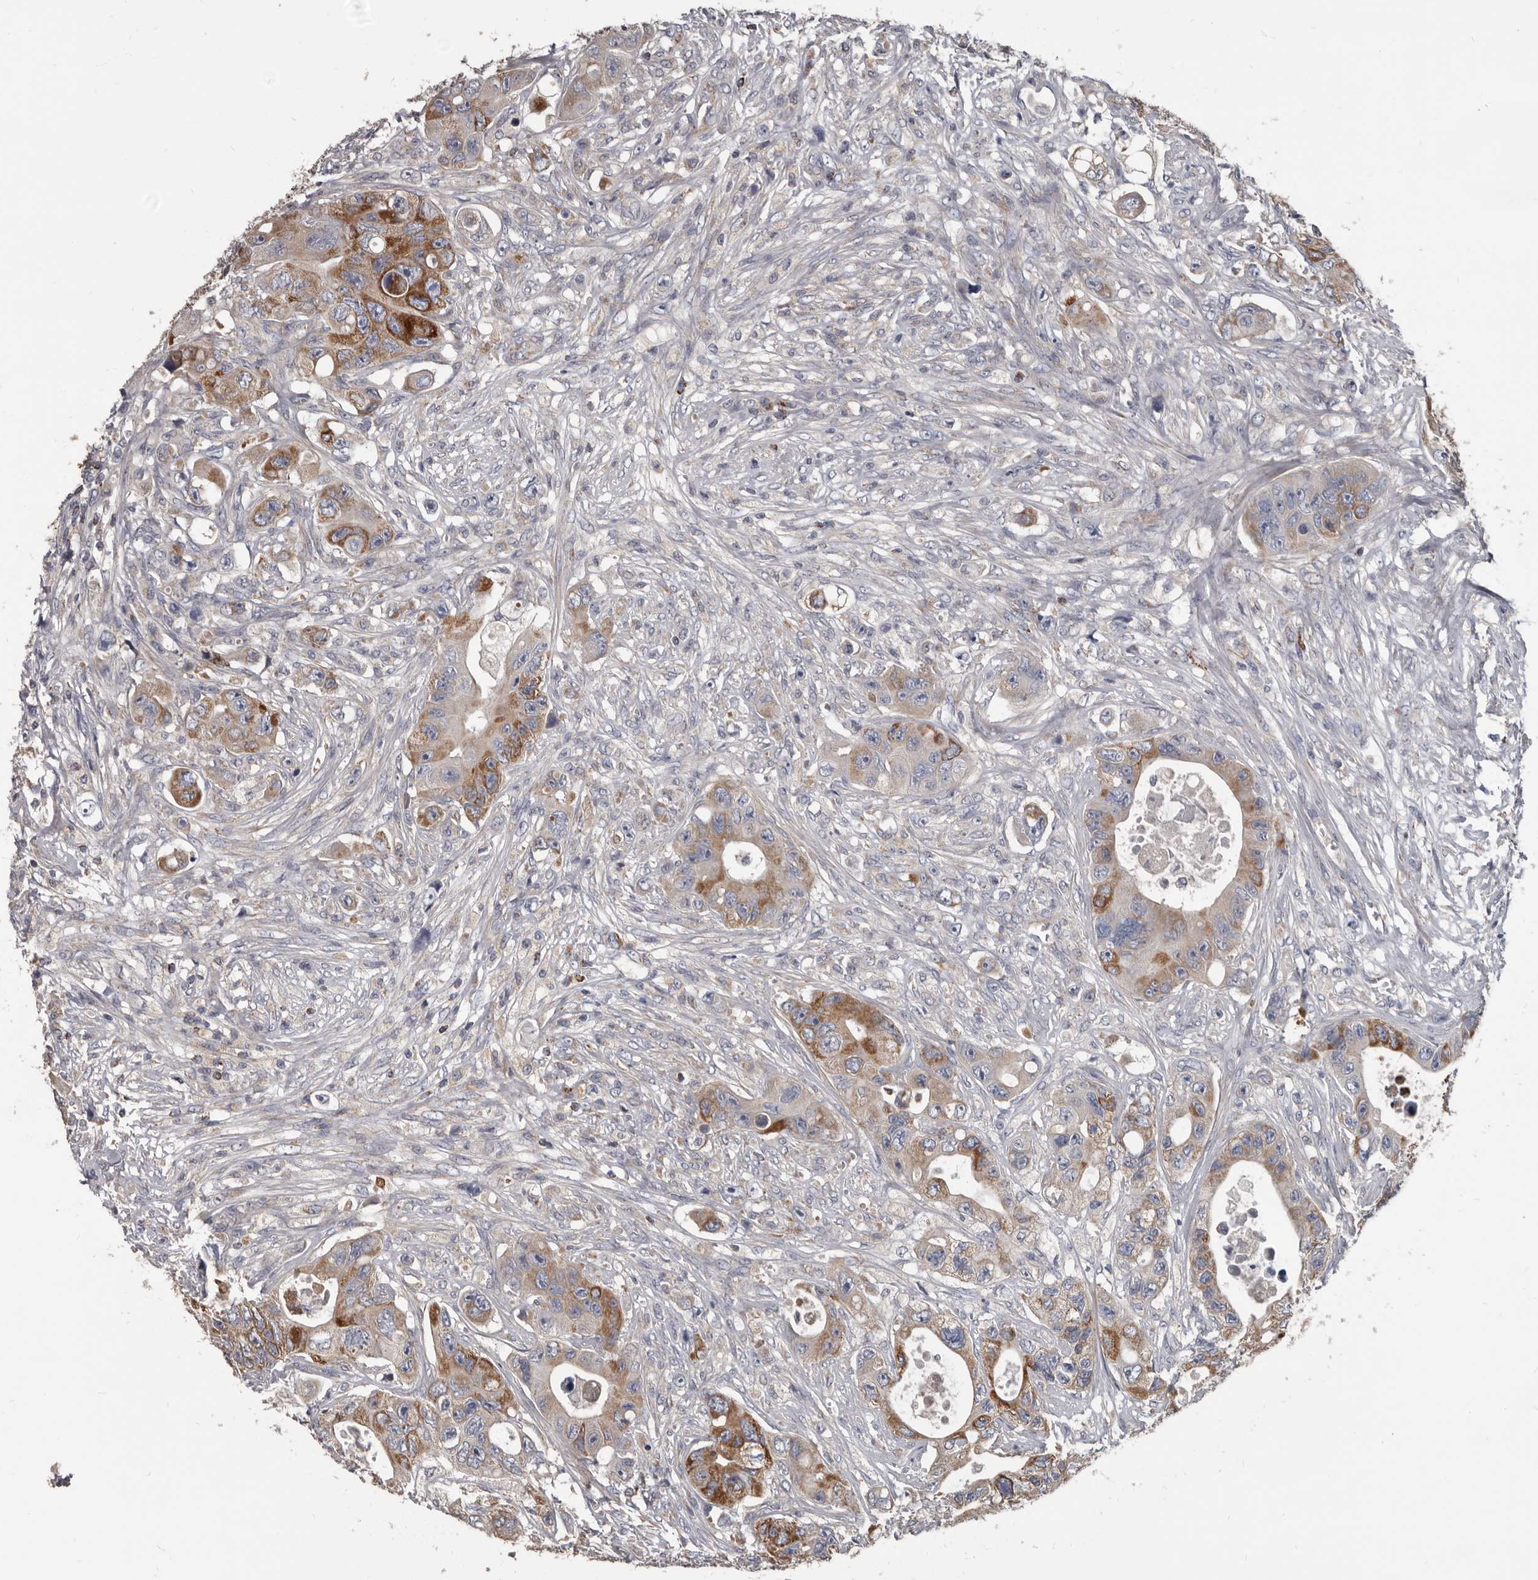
{"staining": {"intensity": "moderate", "quantity": ">75%", "location": "cytoplasmic/membranous"}, "tissue": "colorectal cancer", "cell_type": "Tumor cells", "image_type": "cancer", "snomed": [{"axis": "morphology", "description": "Adenocarcinoma, NOS"}, {"axis": "topography", "description": "Colon"}], "caption": "The photomicrograph reveals a brown stain indicating the presence of a protein in the cytoplasmic/membranous of tumor cells in colorectal cancer. Nuclei are stained in blue.", "gene": "ALDH5A1", "patient": {"sex": "female", "age": 46}}